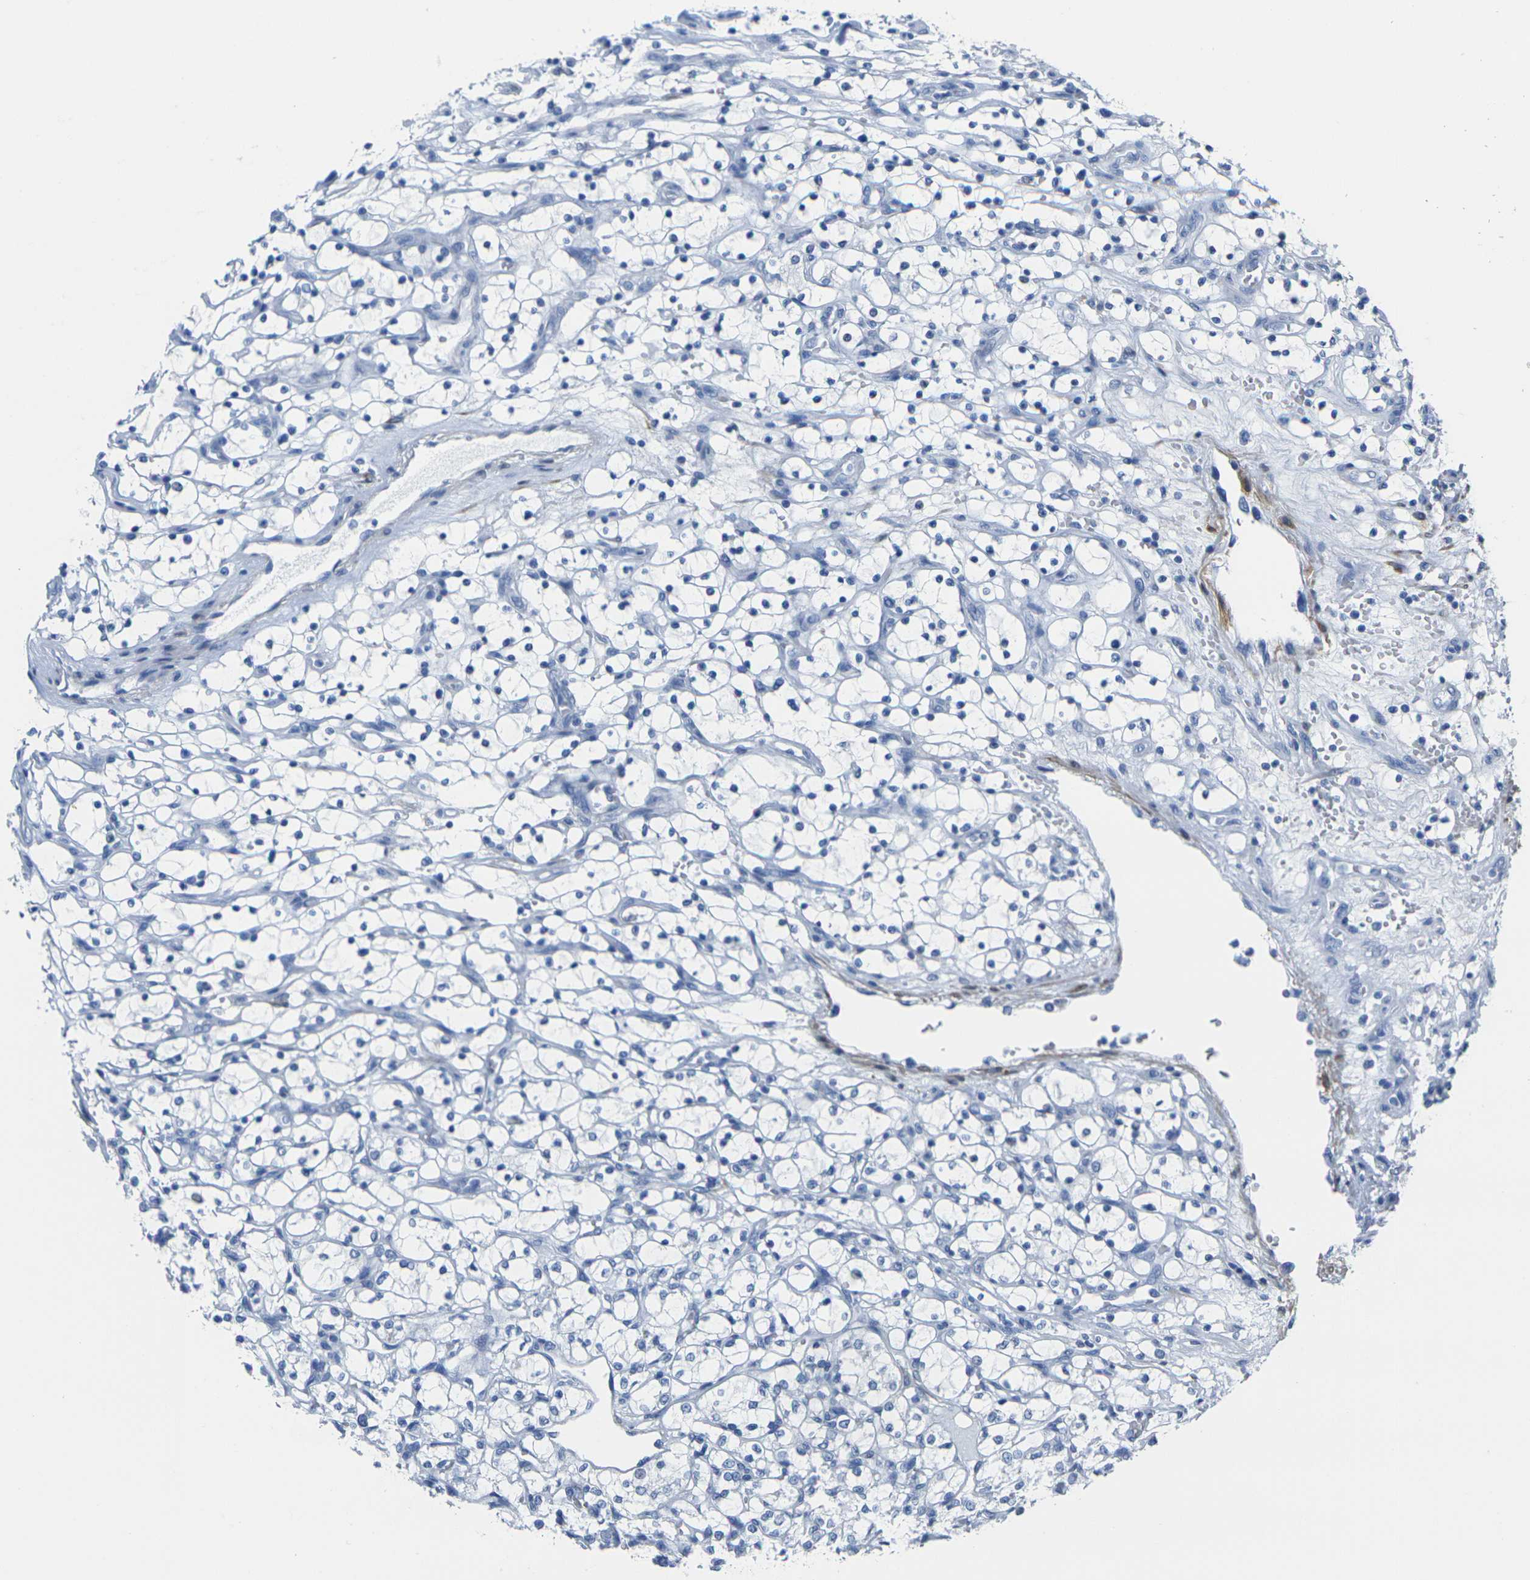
{"staining": {"intensity": "negative", "quantity": "none", "location": "none"}, "tissue": "renal cancer", "cell_type": "Tumor cells", "image_type": "cancer", "snomed": [{"axis": "morphology", "description": "Adenocarcinoma, NOS"}, {"axis": "topography", "description": "Kidney"}], "caption": "Immunohistochemistry micrograph of human renal adenocarcinoma stained for a protein (brown), which exhibits no expression in tumor cells. The staining is performed using DAB brown chromogen with nuclei counter-stained in using hematoxylin.", "gene": "CNN1", "patient": {"sex": "female", "age": 69}}